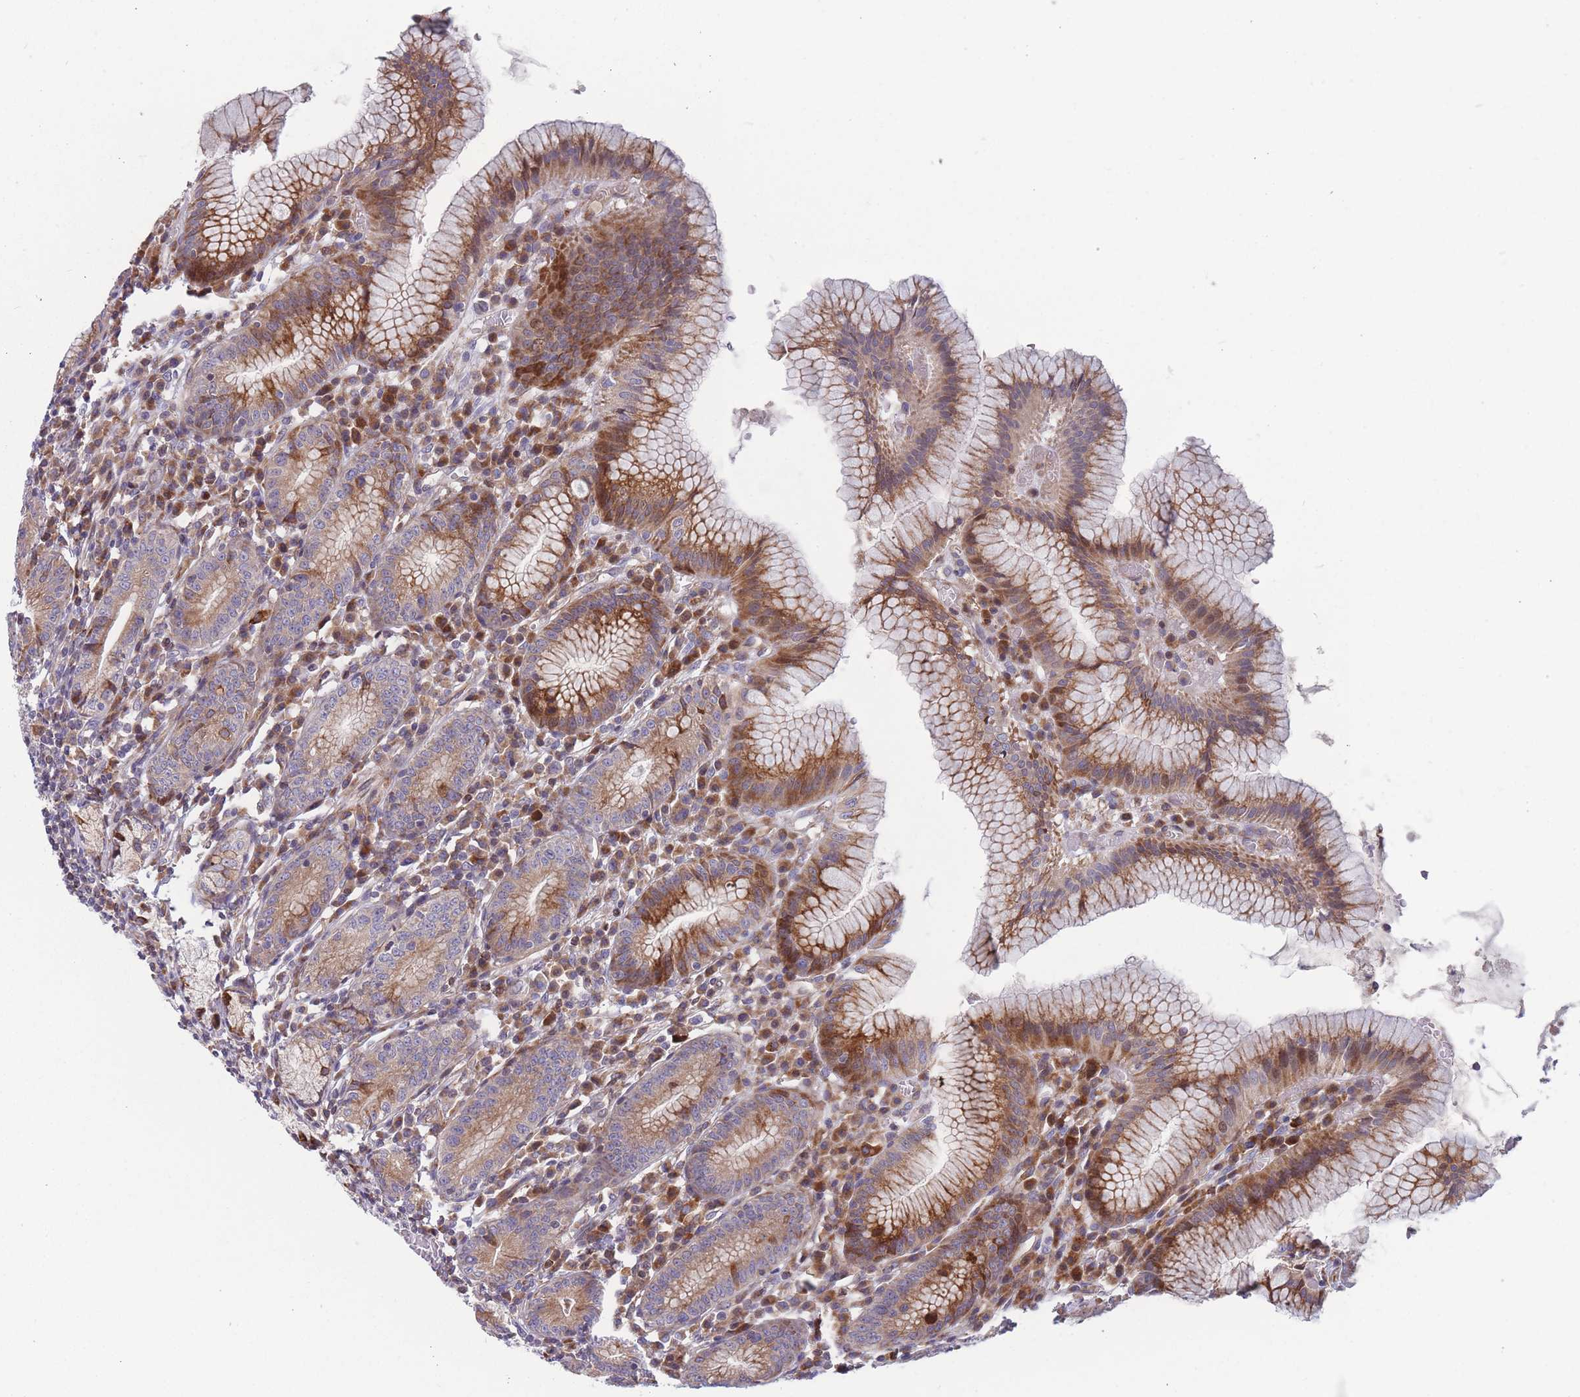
{"staining": {"intensity": "moderate", "quantity": ">75%", "location": "cytoplasmic/membranous,nuclear"}, "tissue": "stomach", "cell_type": "Glandular cells", "image_type": "normal", "snomed": [{"axis": "morphology", "description": "Normal tissue, NOS"}, {"axis": "topography", "description": "Stomach"}], "caption": "The immunohistochemical stain highlights moderate cytoplasmic/membranous,nuclear staining in glandular cells of unremarkable stomach.", "gene": "TMEM131L", "patient": {"sex": "male", "age": 55}}